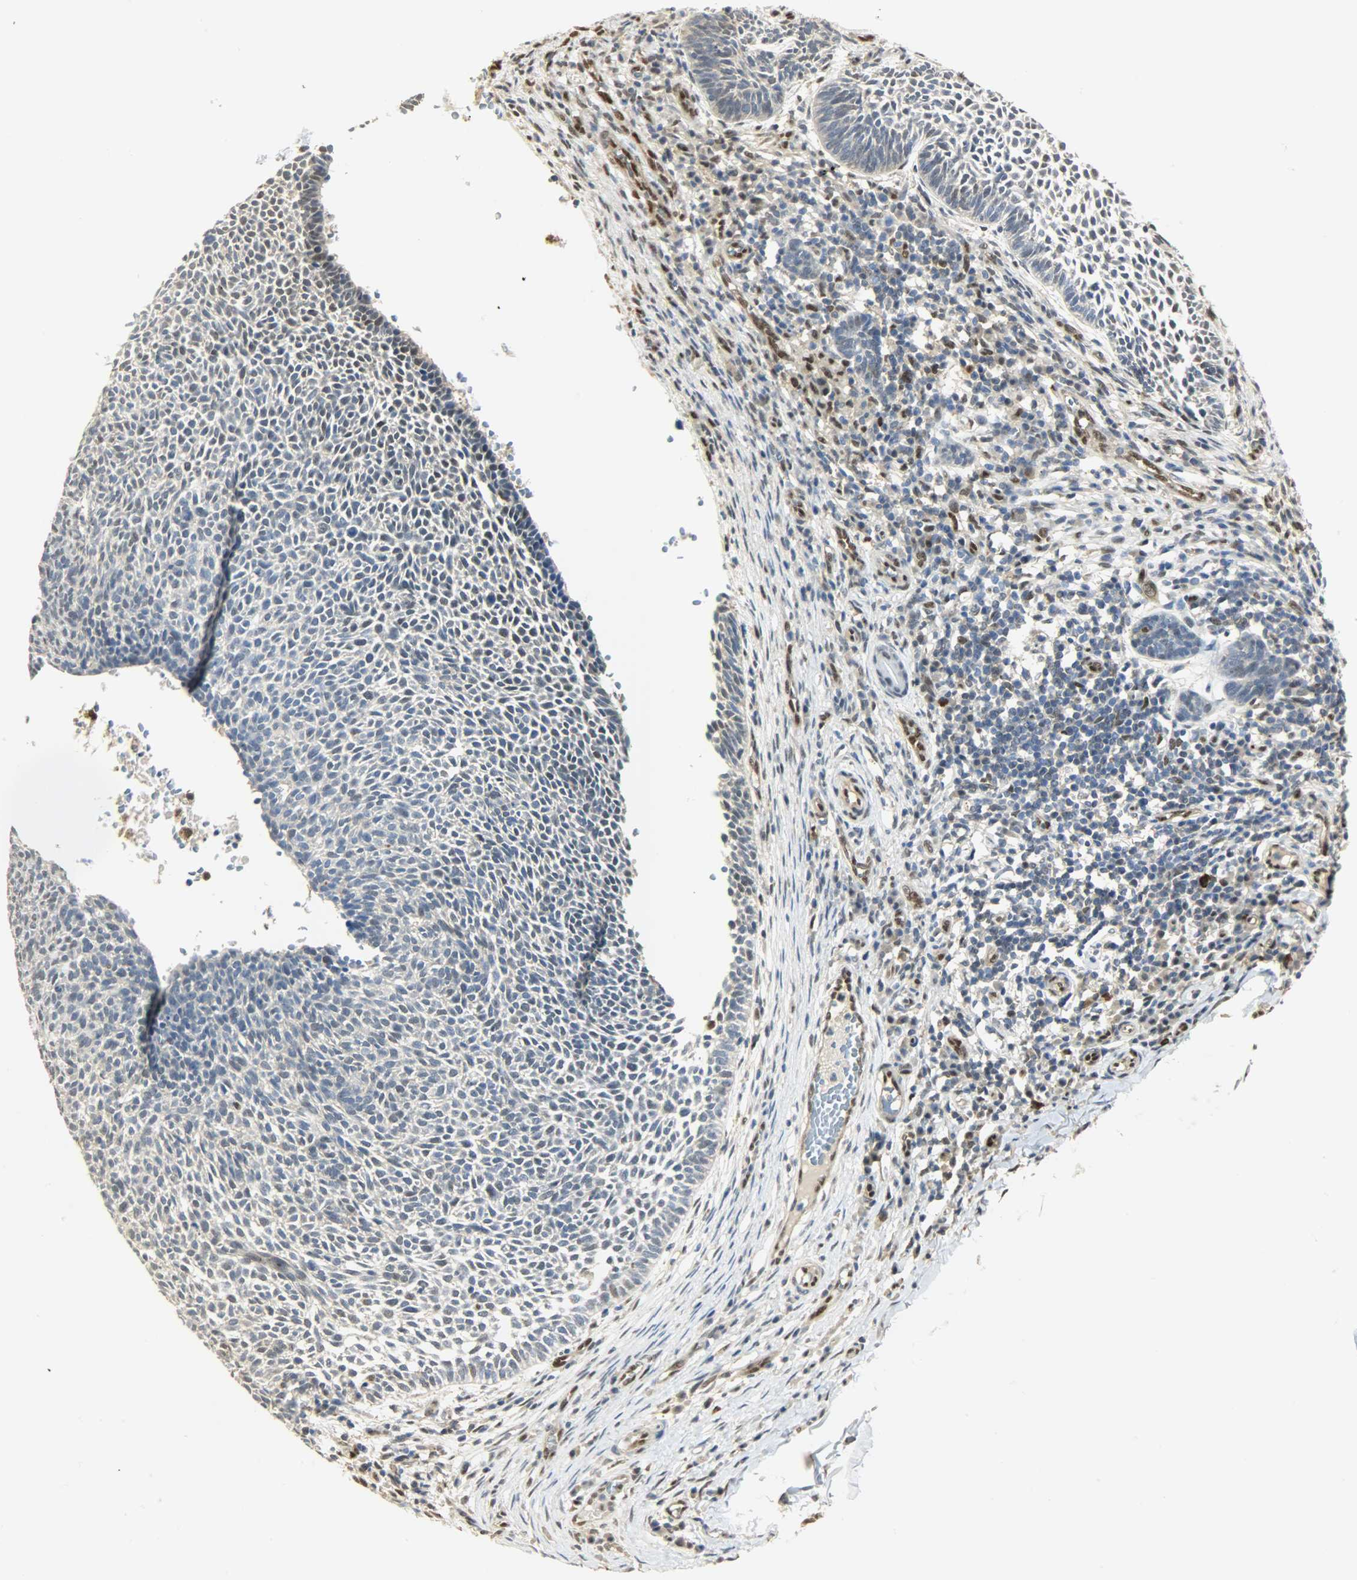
{"staining": {"intensity": "moderate", "quantity": "<25%", "location": "nuclear"}, "tissue": "skin cancer", "cell_type": "Tumor cells", "image_type": "cancer", "snomed": [{"axis": "morphology", "description": "Normal tissue, NOS"}, {"axis": "morphology", "description": "Basal cell carcinoma"}, {"axis": "topography", "description": "Skin"}], "caption": "The image displays staining of skin cancer (basal cell carcinoma), revealing moderate nuclear protein positivity (brown color) within tumor cells.", "gene": "NPEPL1", "patient": {"sex": "male", "age": 87}}